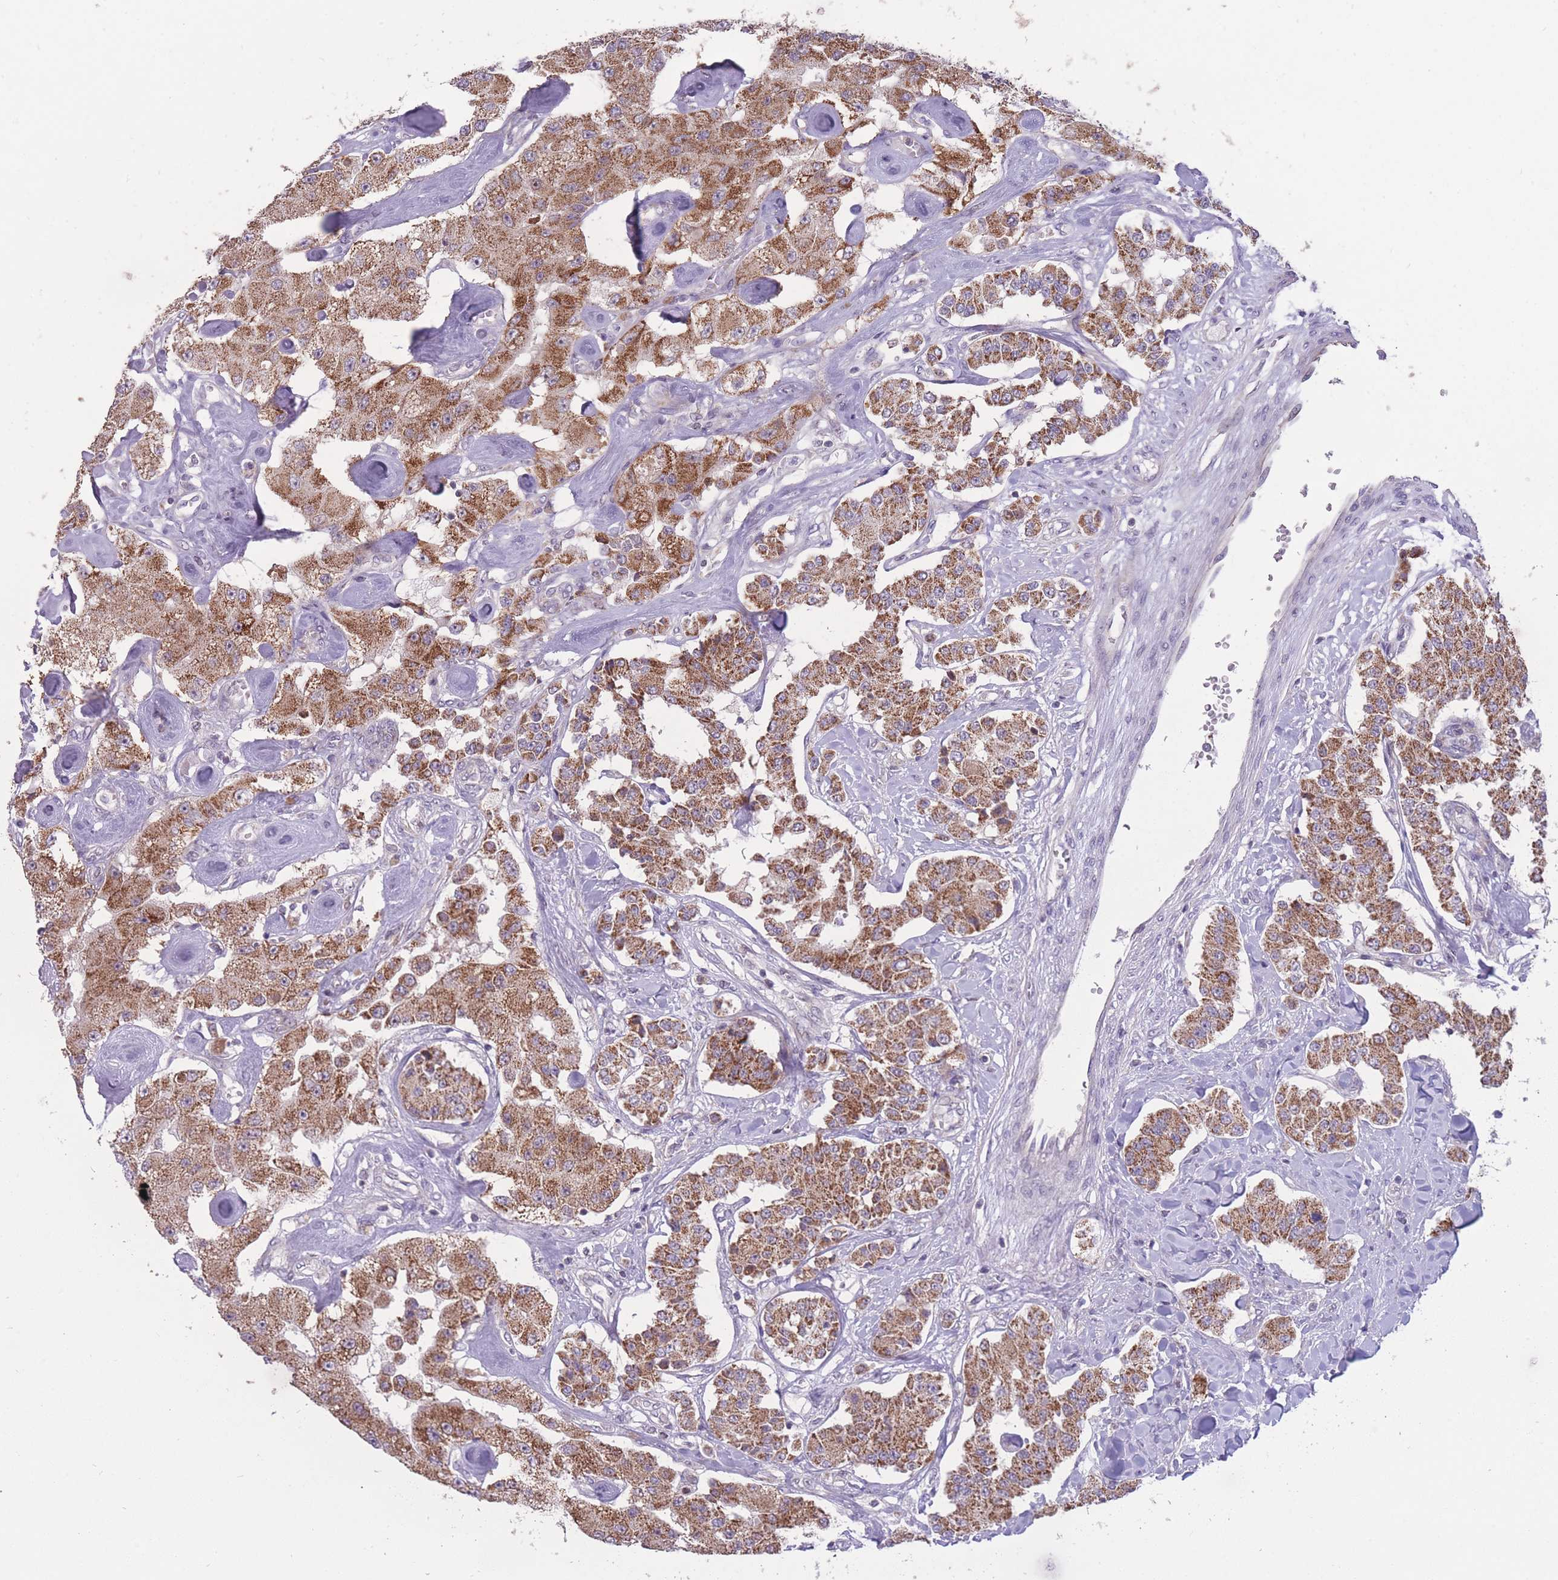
{"staining": {"intensity": "strong", "quantity": ">75%", "location": "cytoplasmic/membranous"}, "tissue": "carcinoid", "cell_type": "Tumor cells", "image_type": "cancer", "snomed": [{"axis": "morphology", "description": "Carcinoid, malignant, NOS"}, {"axis": "topography", "description": "Pancreas"}], "caption": "Tumor cells demonstrate strong cytoplasmic/membranous expression in about >75% of cells in carcinoid.", "gene": "MCIDAS", "patient": {"sex": "male", "age": 41}}